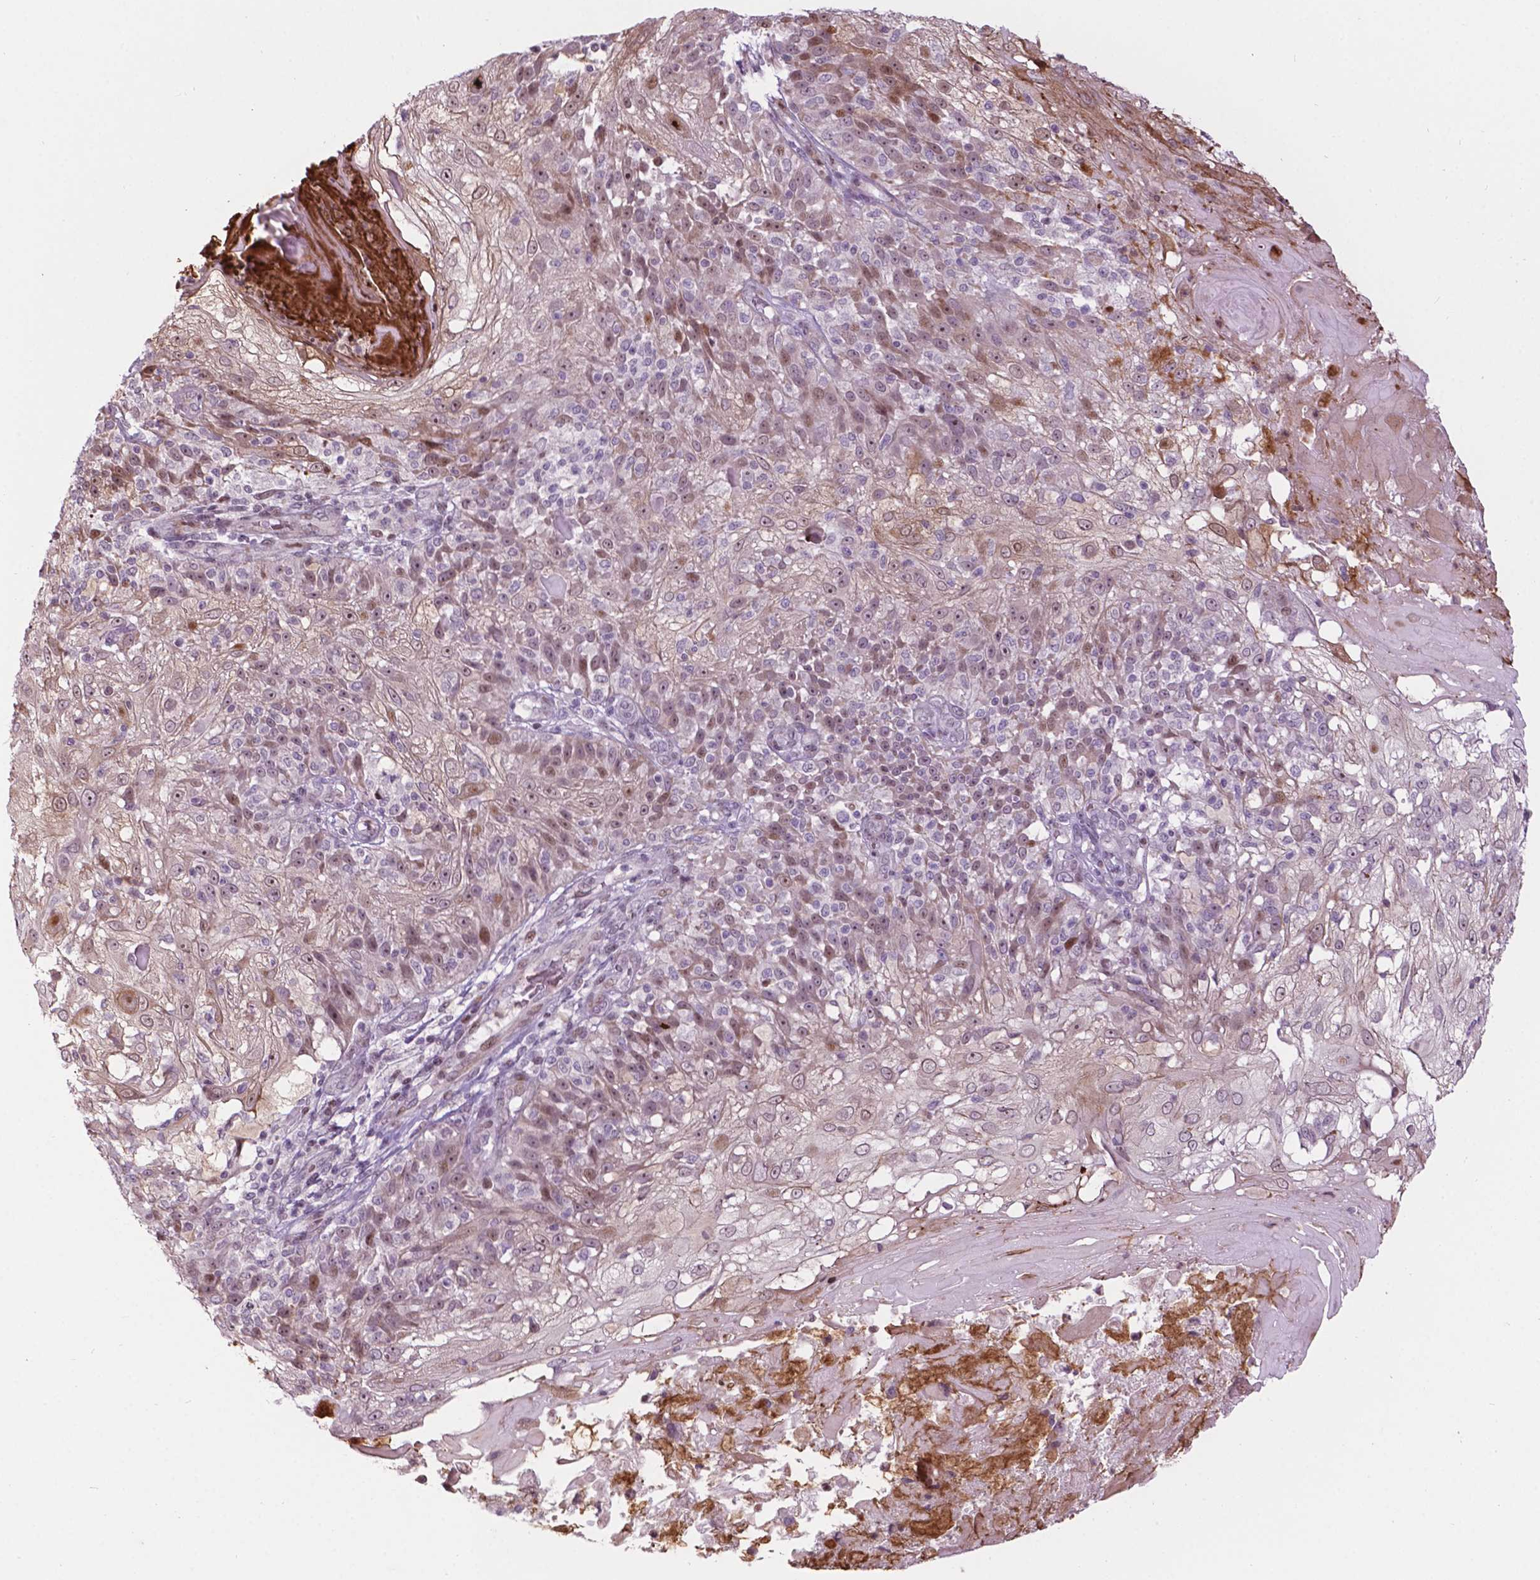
{"staining": {"intensity": "moderate", "quantity": "<25%", "location": "cytoplasmic/membranous,nuclear"}, "tissue": "skin cancer", "cell_type": "Tumor cells", "image_type": "cancer", "snomed": [{"axis": "morphology", "description": "Normal tissue, NOS"}, {"axis": "morphology", "description": "Squamous cell carcinoma, NOS"}, {"axis": "topography", "description": "Skin"}], "caption": "Squamous cell carcinoma (skin) tissue exhibits moderate cytoplasmic/membranous and nuclear staining in about <25% of tumor cells", "gene": "PTPN18", "patient": {"sex": "female", "age": 83}}